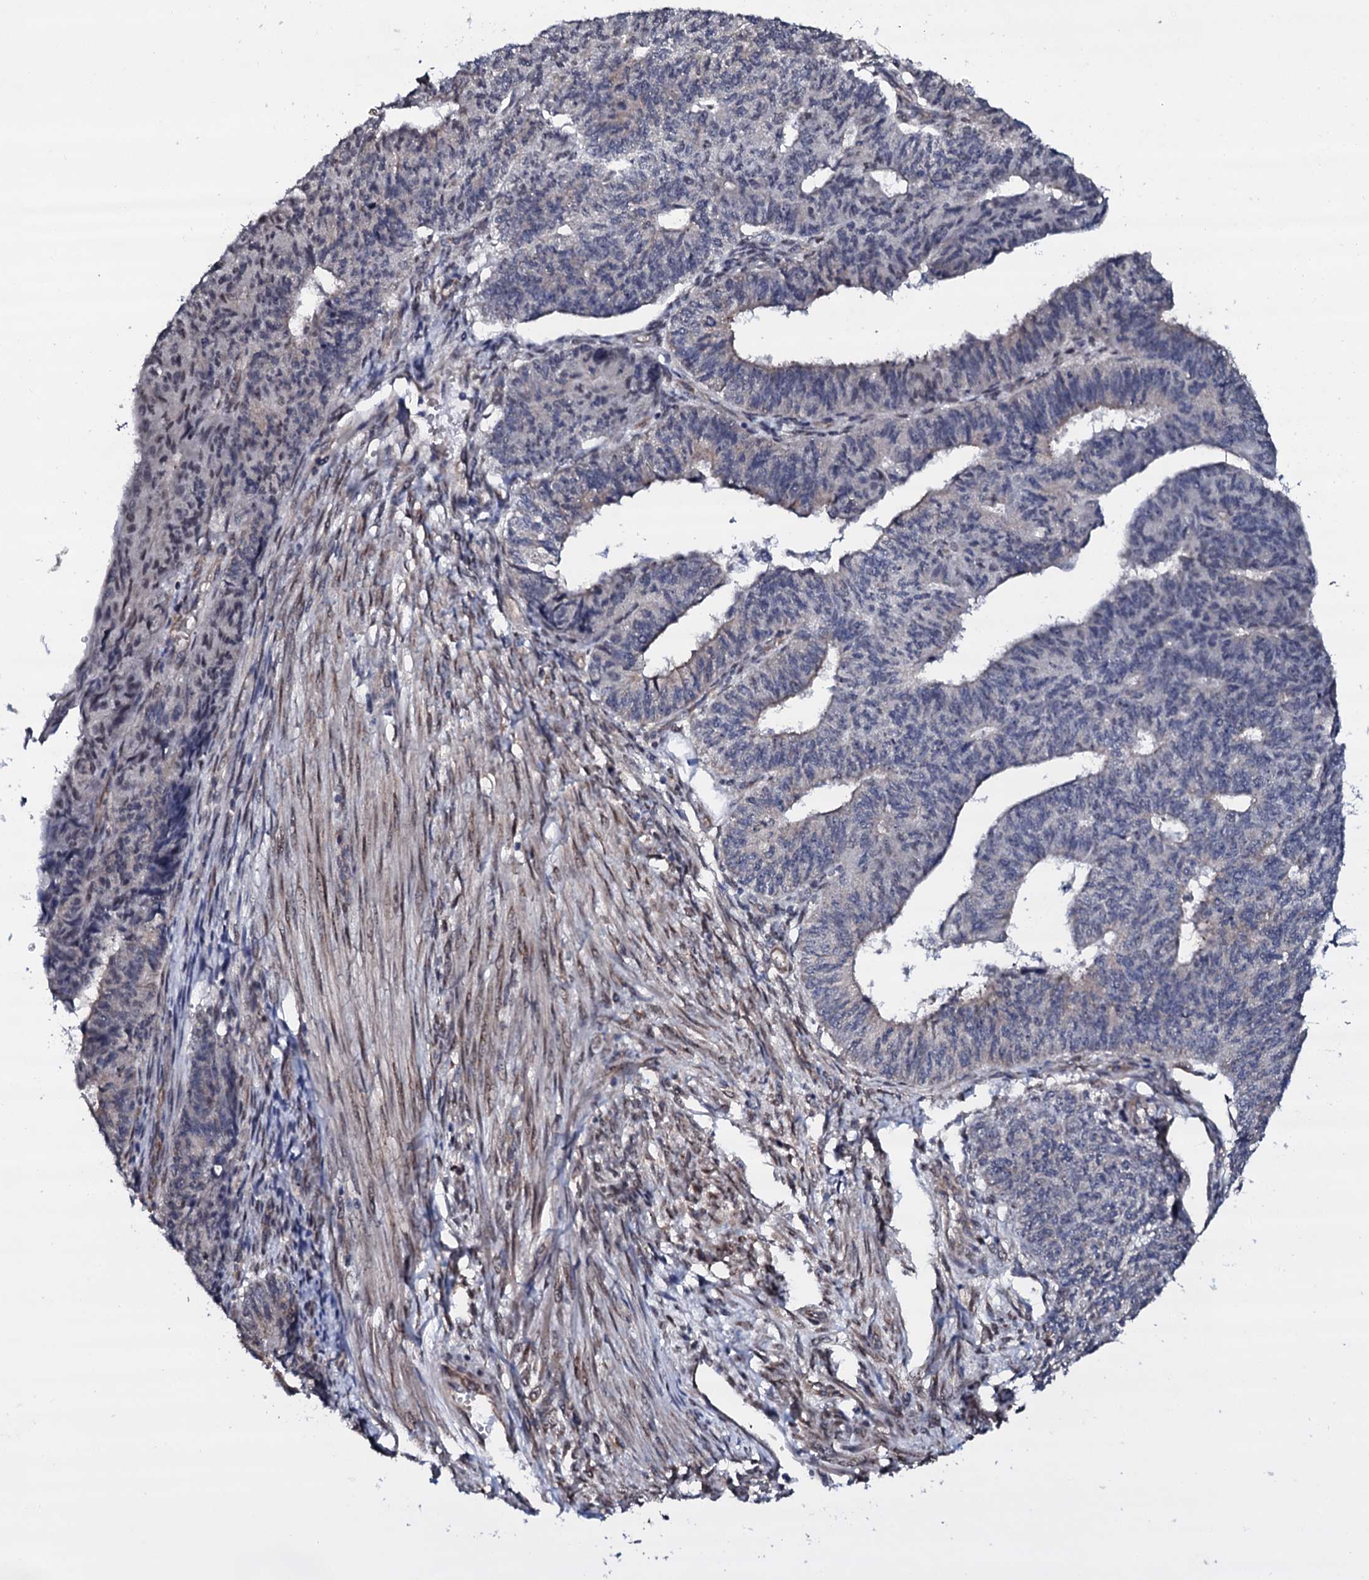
{"staining": {"intensity": "negative", "quantity": "none", "location": "none"}, "tissue": "endometrial cancer", "cell_type": "Tumor cells", "image_type": "cancer", "snomed": [{"axis": "morphology", "description": "Adenocarcinoma, NOS"}, {"axis": "topography", "description": "Endometrium"}], "caption": "IHC histopathology image of endometrial cancer stained for a protein (brown), which reveals no staining in tumor cells.", "gene": "GAREM1", "patient": {"sex": "female", "age": 32}}